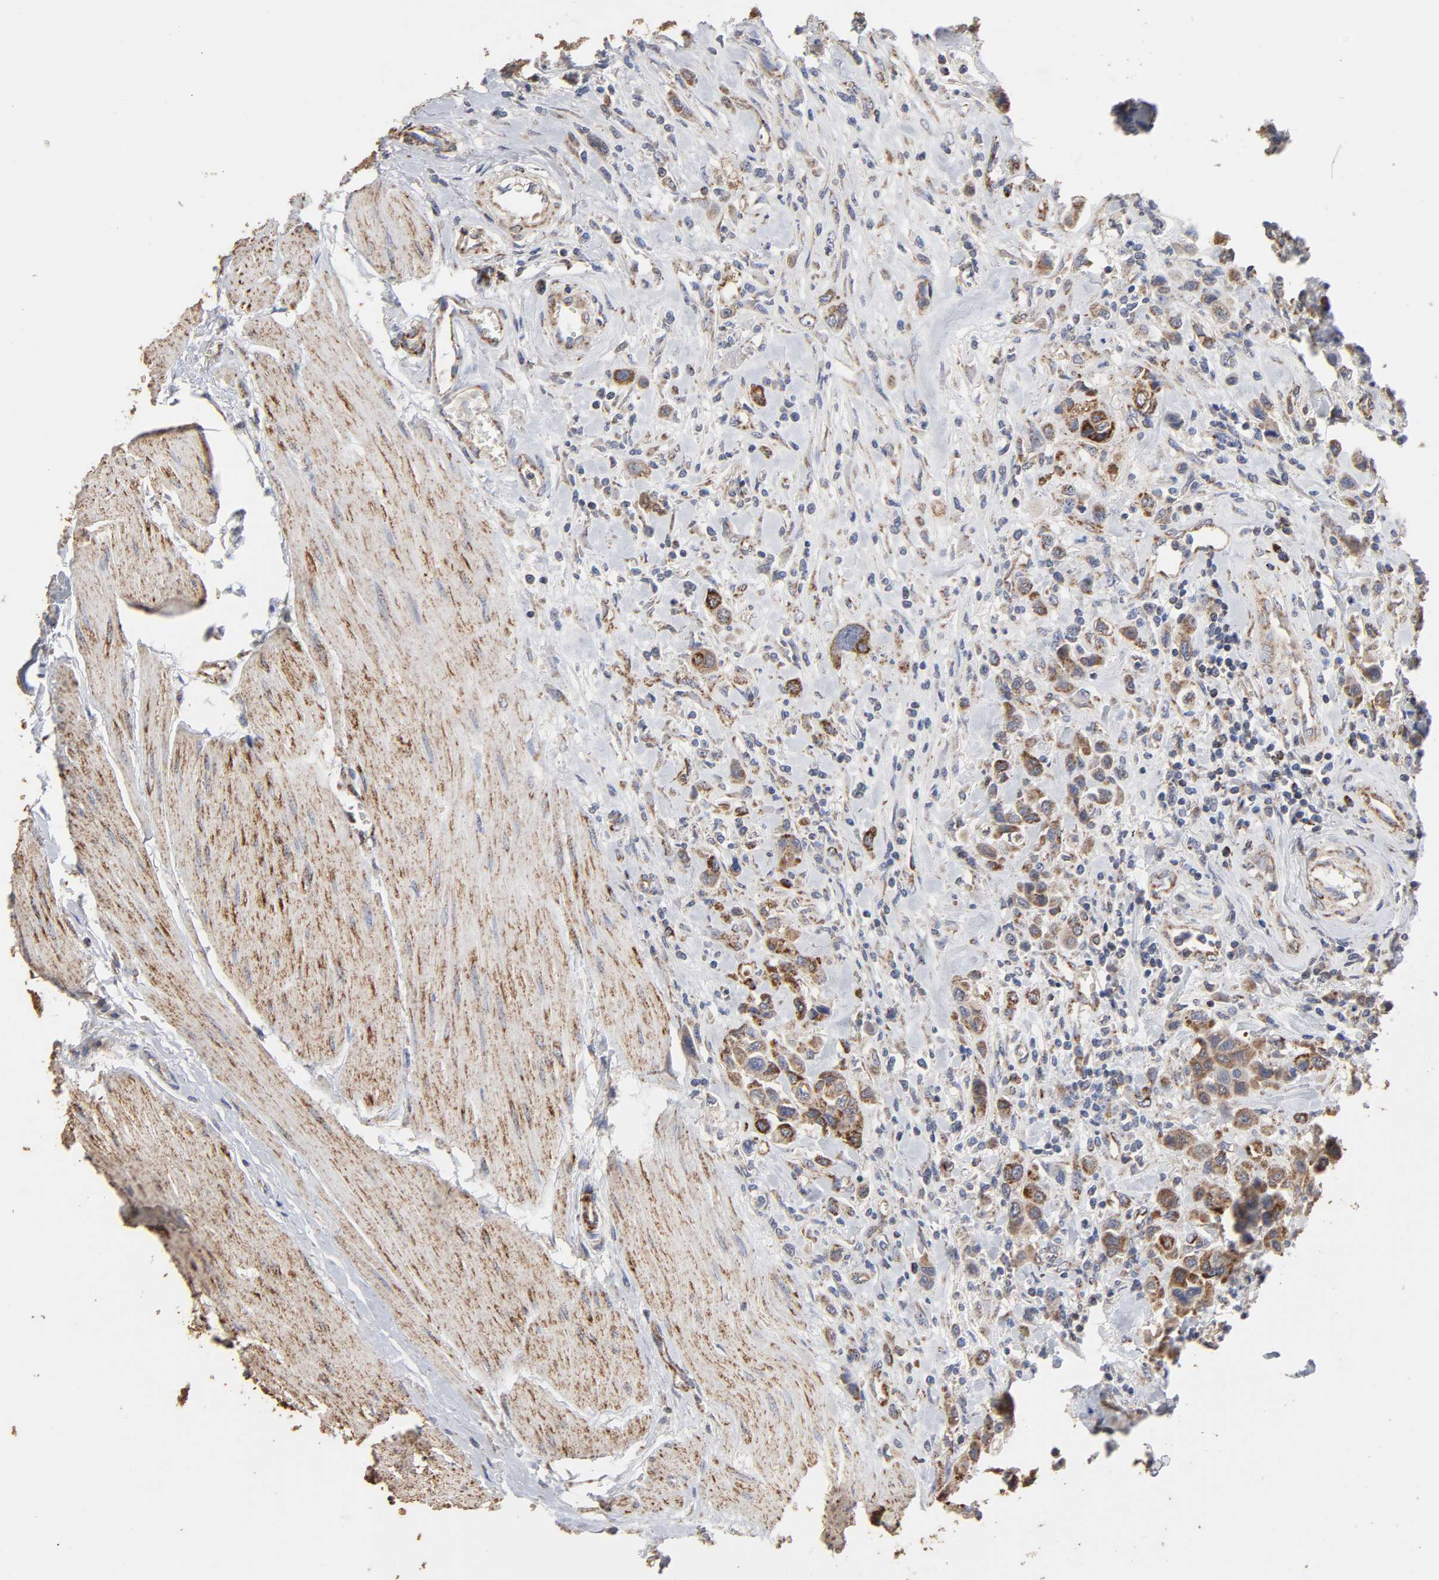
{"staining": {"intensity": "moderate", "quantity": ">75%", "location": "cytoplasmic/membranous"}, "tissue": "urothelial cancer", "cell_type": "Tumor cells", "image_type": "cancer", "snomed": [{"axis": "morphology", "description": "Urothelial carcinoma, High grade"}, {"axis": "topography", "description": "Urinary bladder"}], "caption": "Brown immunohistochemical staining in high-grade urothelial carcinoma shows moderate cytoplasmic/membranous positivity in about >75% of tumor cells.", "gene": "CYCS", "patient": {"sex": "male", "age": 50}}